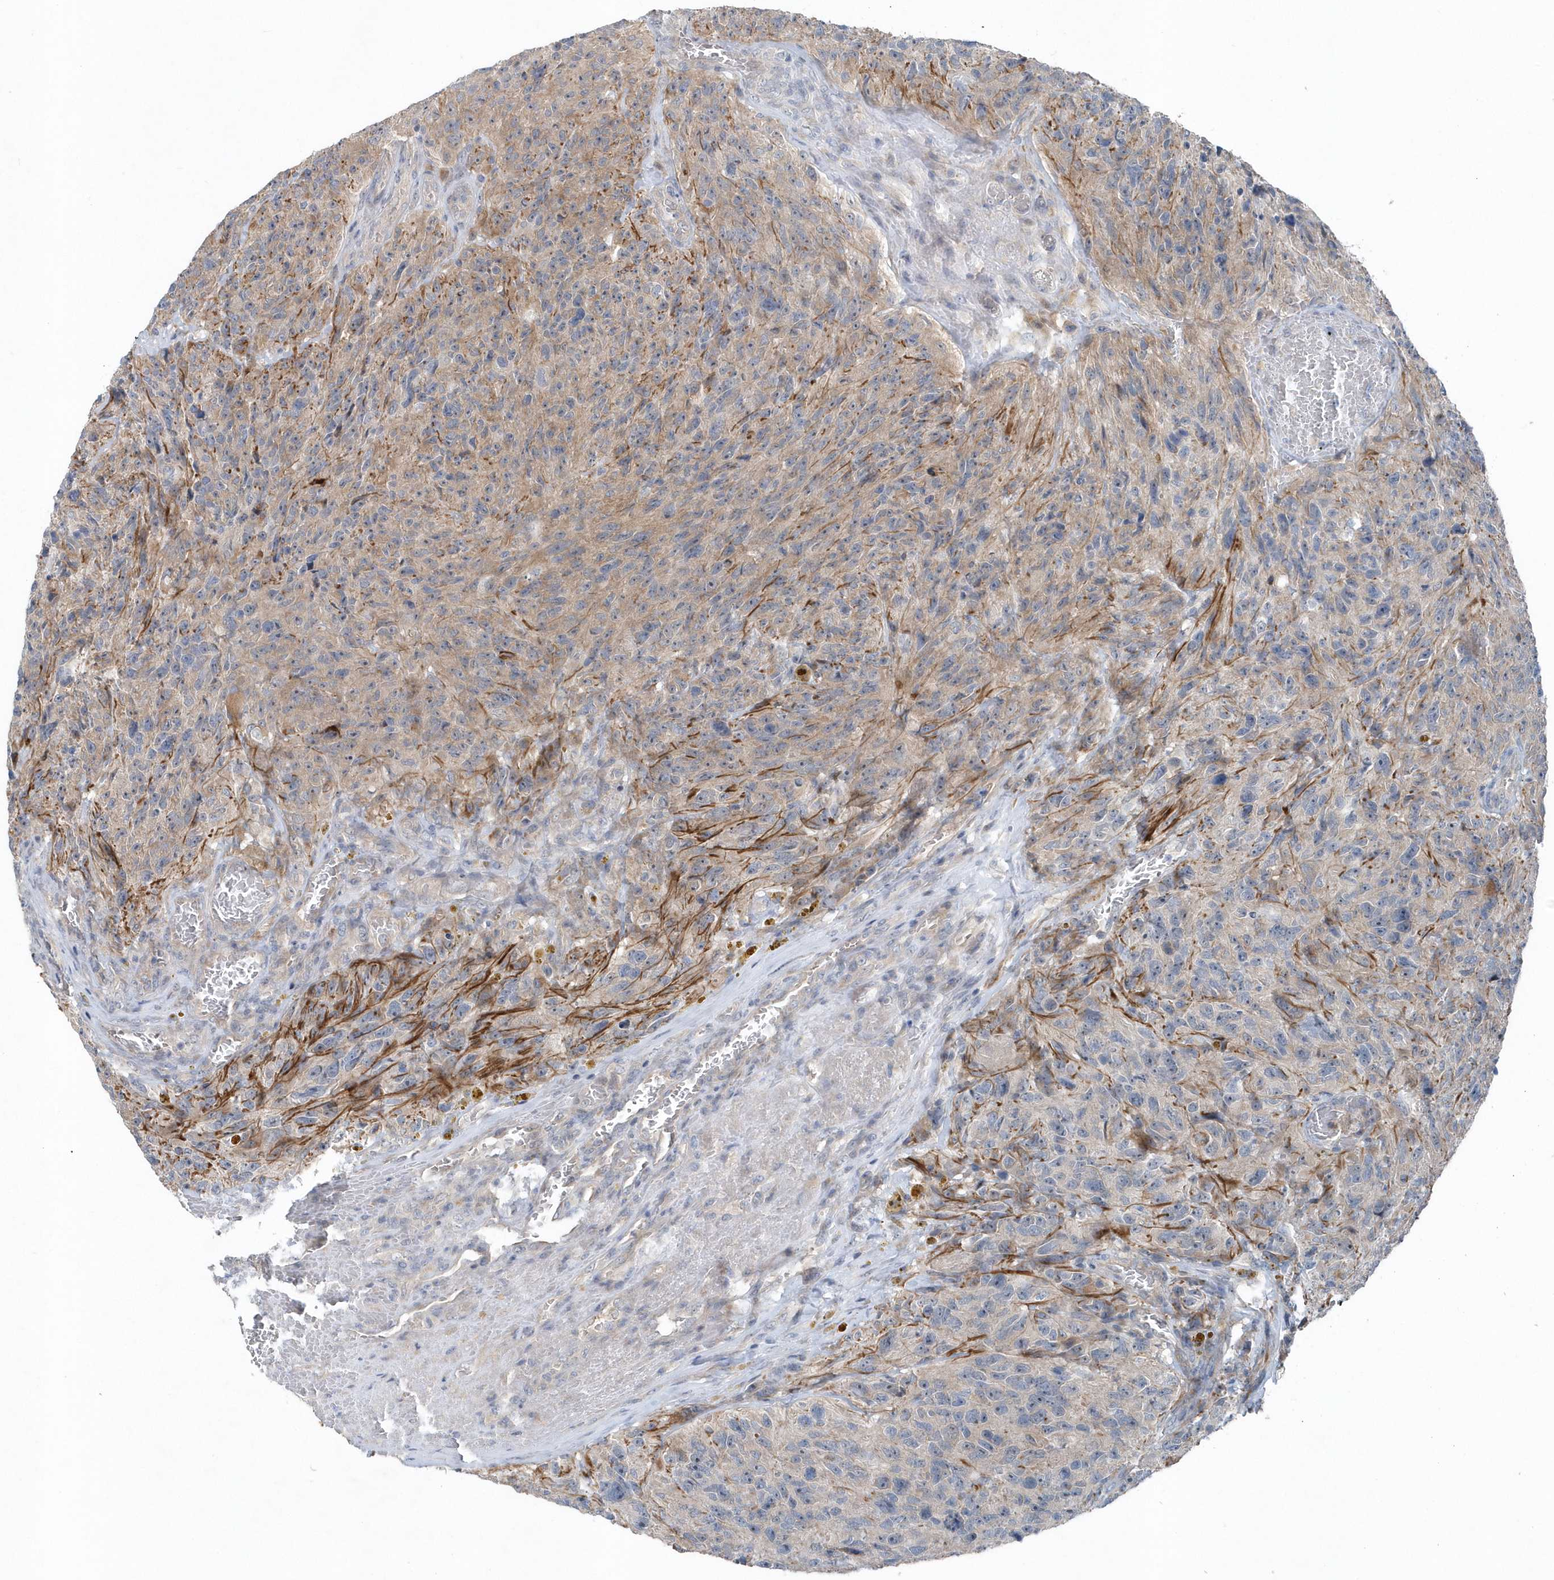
{"staining": {"intensity": "weak", "quantity": "<25%", "location": "cytoplasmic/membranous"}, "tissue": "glioma", "cell_type": "Tumor cells", "image_type": "cancer", "snomed": [{"axis": "morphology", "description": "Glioma, malignant, High grade"}, {"axis": "topography", "description": "Brain"}], "caption": "High magnification brightfield microscopy of malignant glioma (high-grade) stained with DAB (3,3'-diaminobenzidine) (brown) and counterstained with hematoxylin (blue): tumor cells show no significant positivity. (Stains: DAB (3,3'-diaminobenzidine) immunohistochemistry with hematoxylin counter stain, Microscopy: brightfield microscopy at high magnification).", "gene": "MCC", "patient": {"sex": "male", "age": 69}}